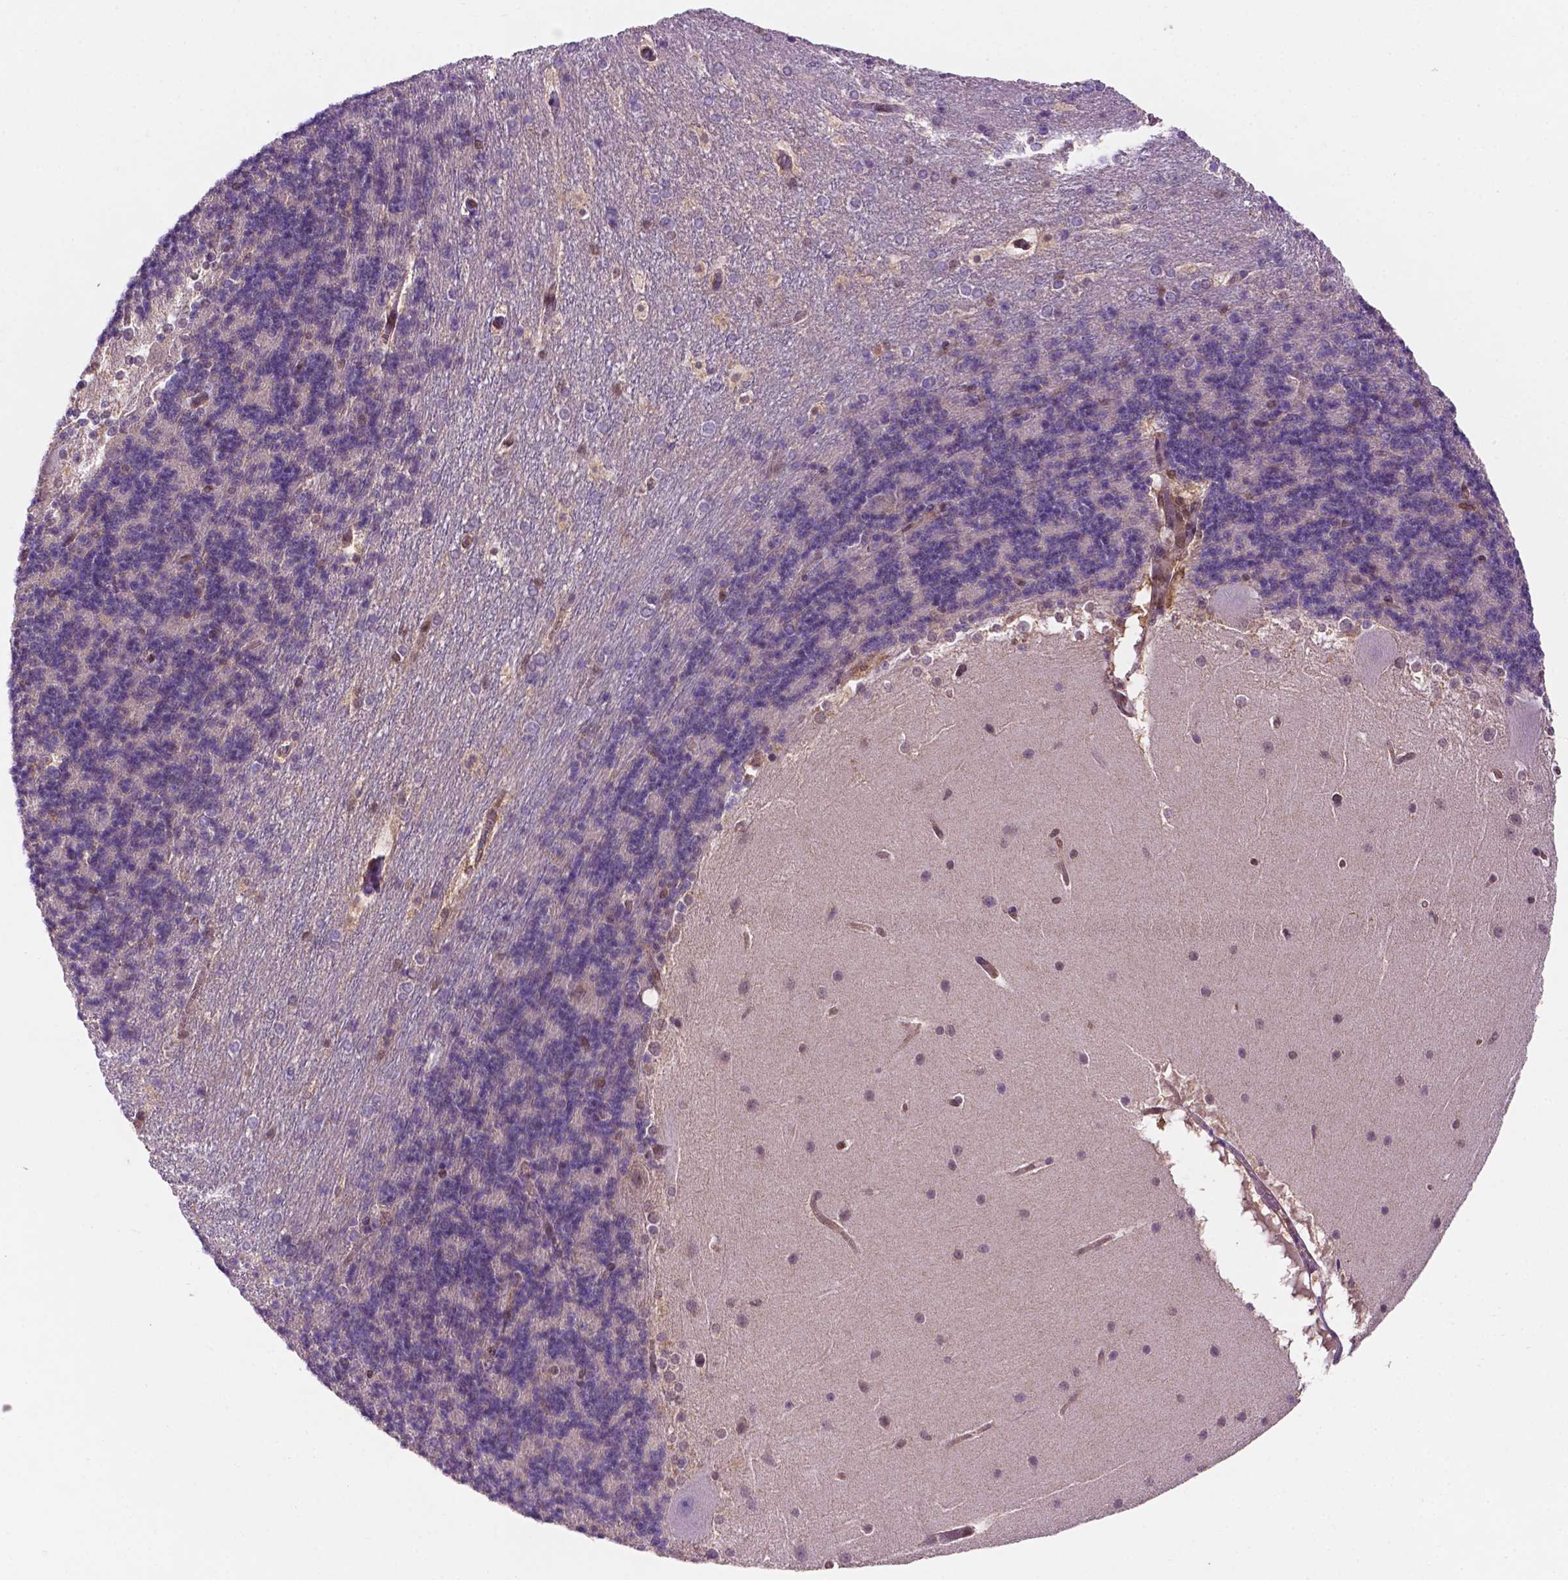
{"staining": {"intensity": "negative", "quantity": "none", "location": "none"}, "tissue": "cerebellum", "cell_type": "Cells in granular layer", "image_type": "normal", "snomed": [{"axis": "morphology", "description": "Normal tissue, NOS"}, {"axis": "topography", "description": "Cerebellum"}], "caption": "An immunohistochemistry (IHC) micrograph of benign cerebellum is shown. There is no staining in cells in granular layer of cerebellum. Brightfield microscopy of immunohistochemistry (IHC) stained with DAB (brown) and hematoxylin (blue), captured at high magnification.", "gene": "UBE2L6", "patient": {"sex": "female", "age": 19}}